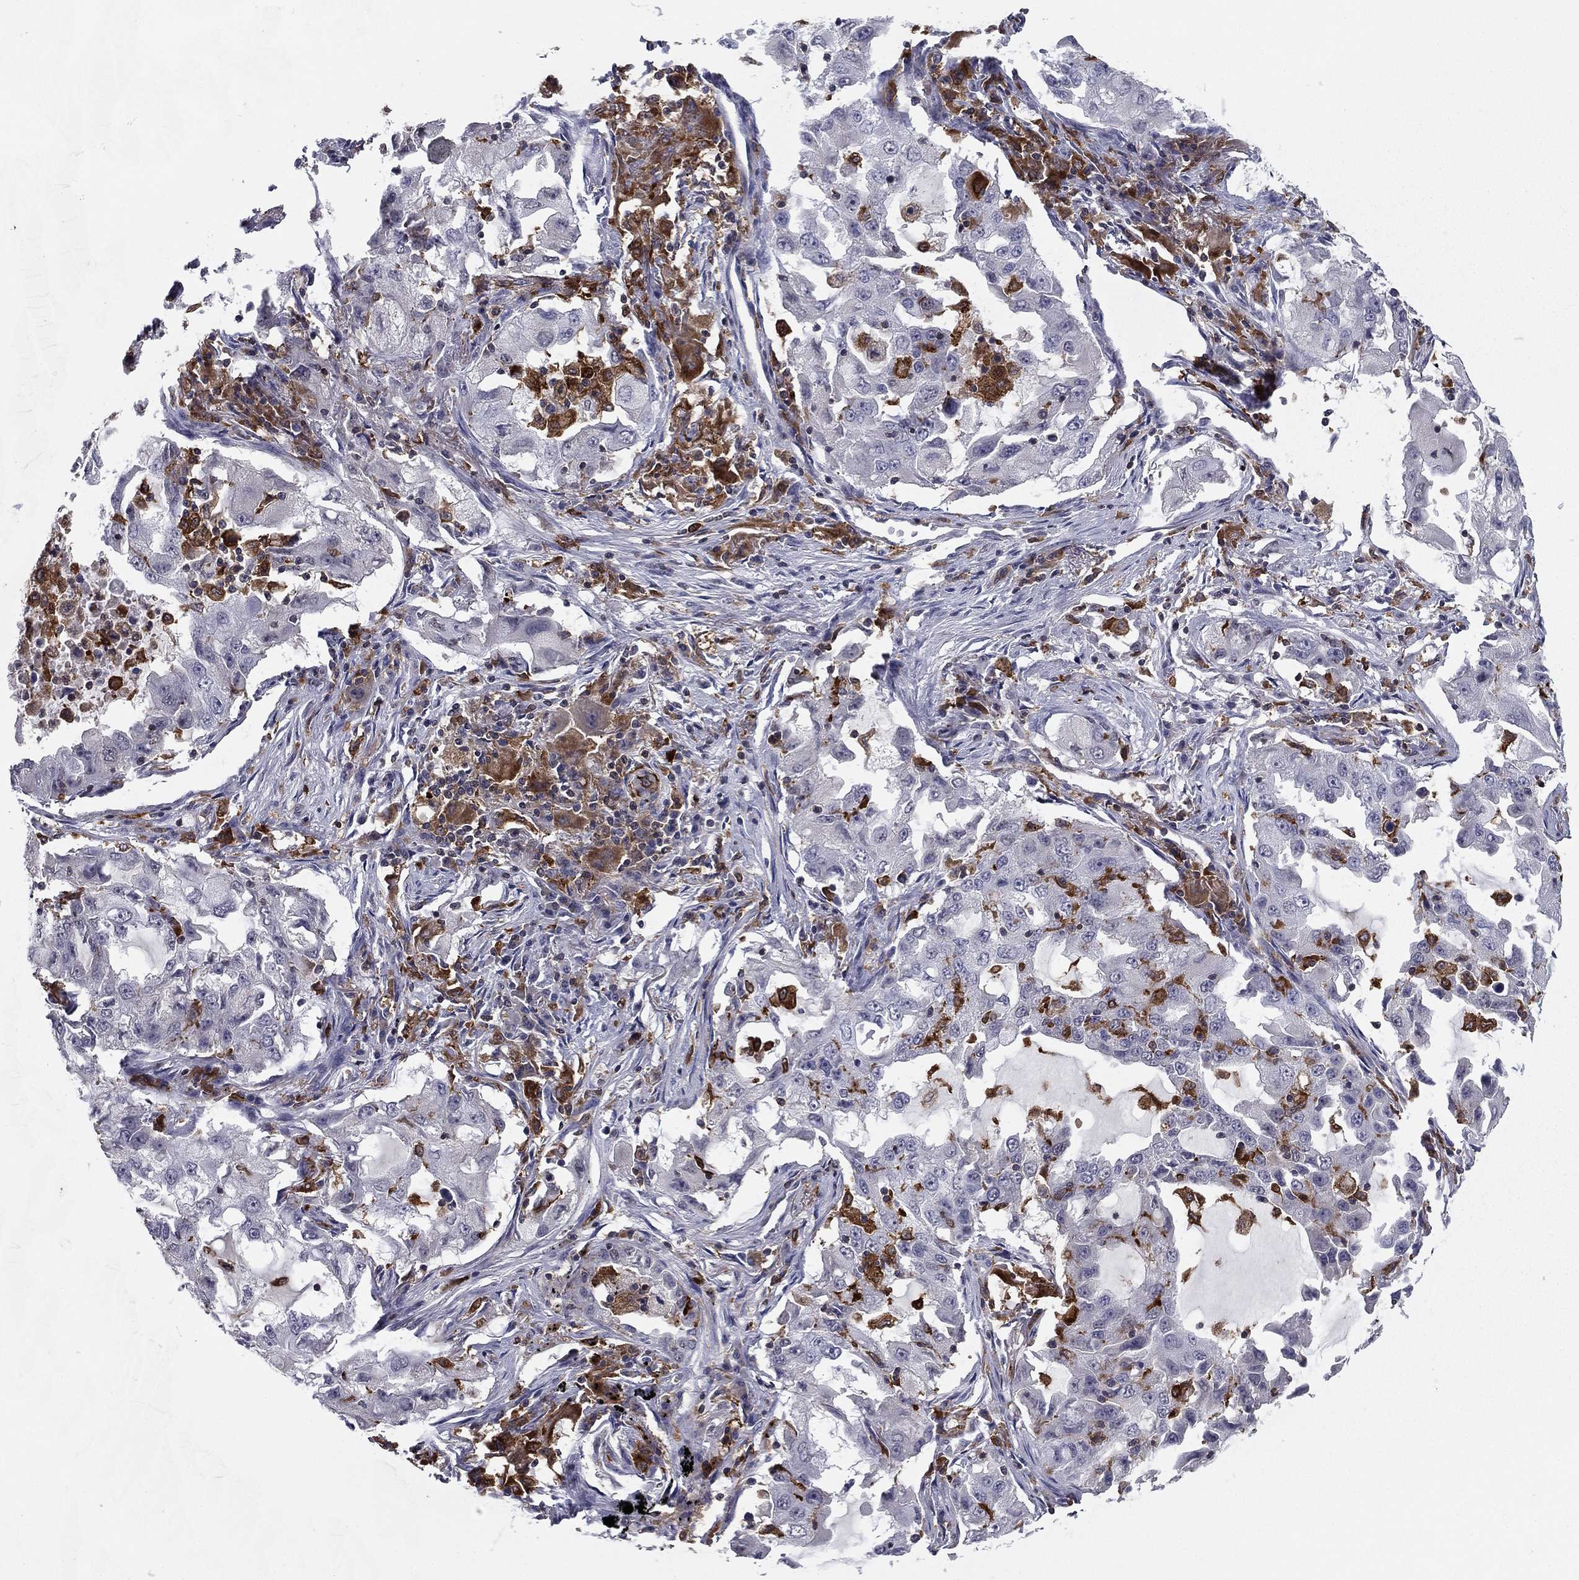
{"staining": {"intensity": "negative", "quantity": "none", "location": "none"}, "tissue": "lung cancer", "cell_type": "Tumor cells", "image_type": "cancer", "snomed": [{"axis": "morphology", "description": "Adenocarcinoma, NOS"}, {"axis": "topography", "description": "Lung"}], "caption": "A high-resolution image shows immunohistochemistry (IHC) staining of adenocarcinoma (lung), which displays no significant positivity in tumor cells.", "gene": "PLCB2", "patient": {"sex": "female", "age": 61}}